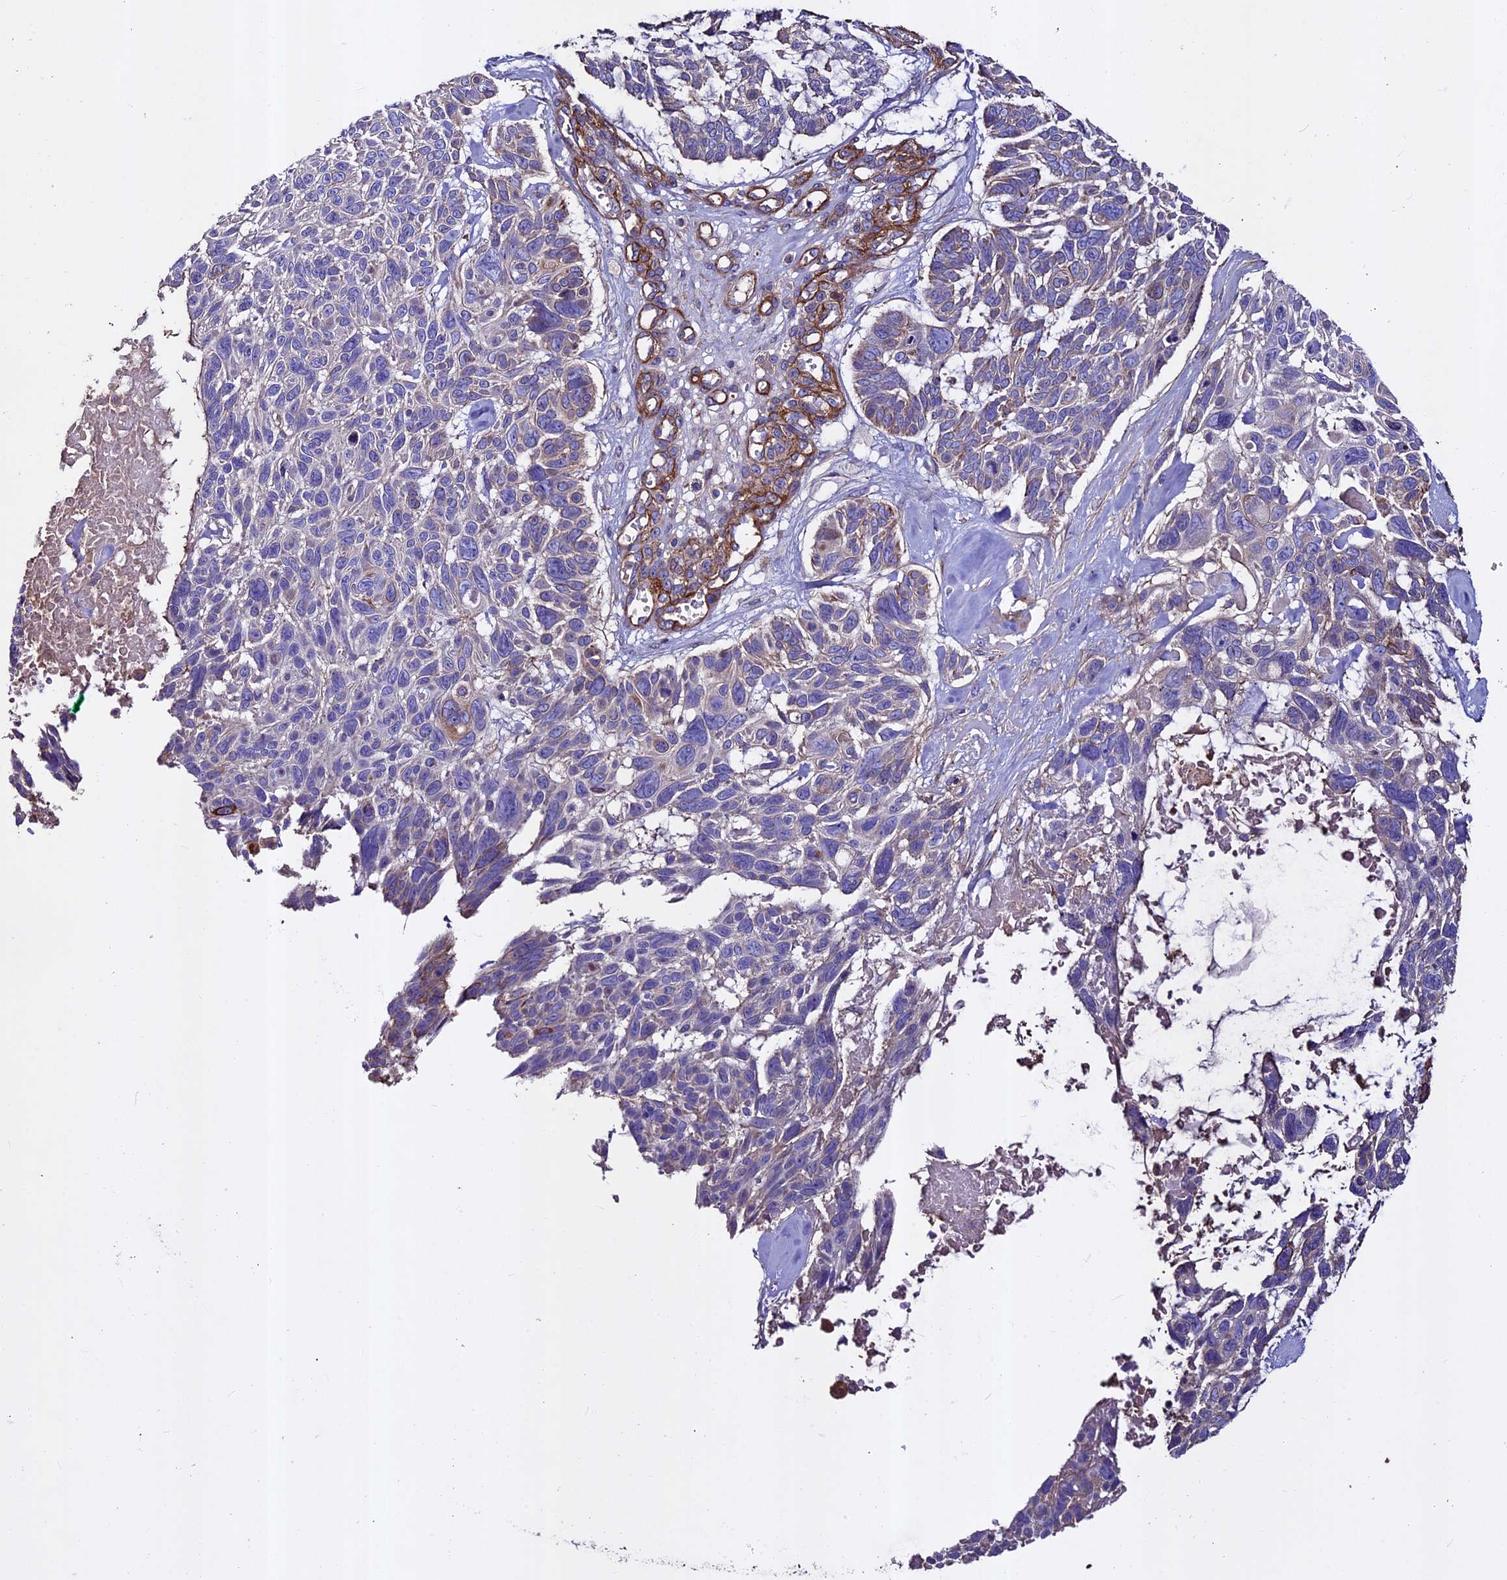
{"staining": {"intensity": "moderate", "quantity": "<25%", "location": "cytoplasmic/membranous"}, "tissue": "skin cancer", "cell_type": "Tumor cells", "image_type": "cancer", "snomed": [{"axis": "morphology", "description": "Basal cell carcinoma"}, {"axis": "topography", "description": "Skin"}], "caption": "Skin basal cell carcinoma stained with a brown dye exhibits moderate cytoplasmic/membranous positive staining in approximately <25% of tumor cells.", "gene": "EVA1B", "patient": {"sex": "male", "age": 88}}